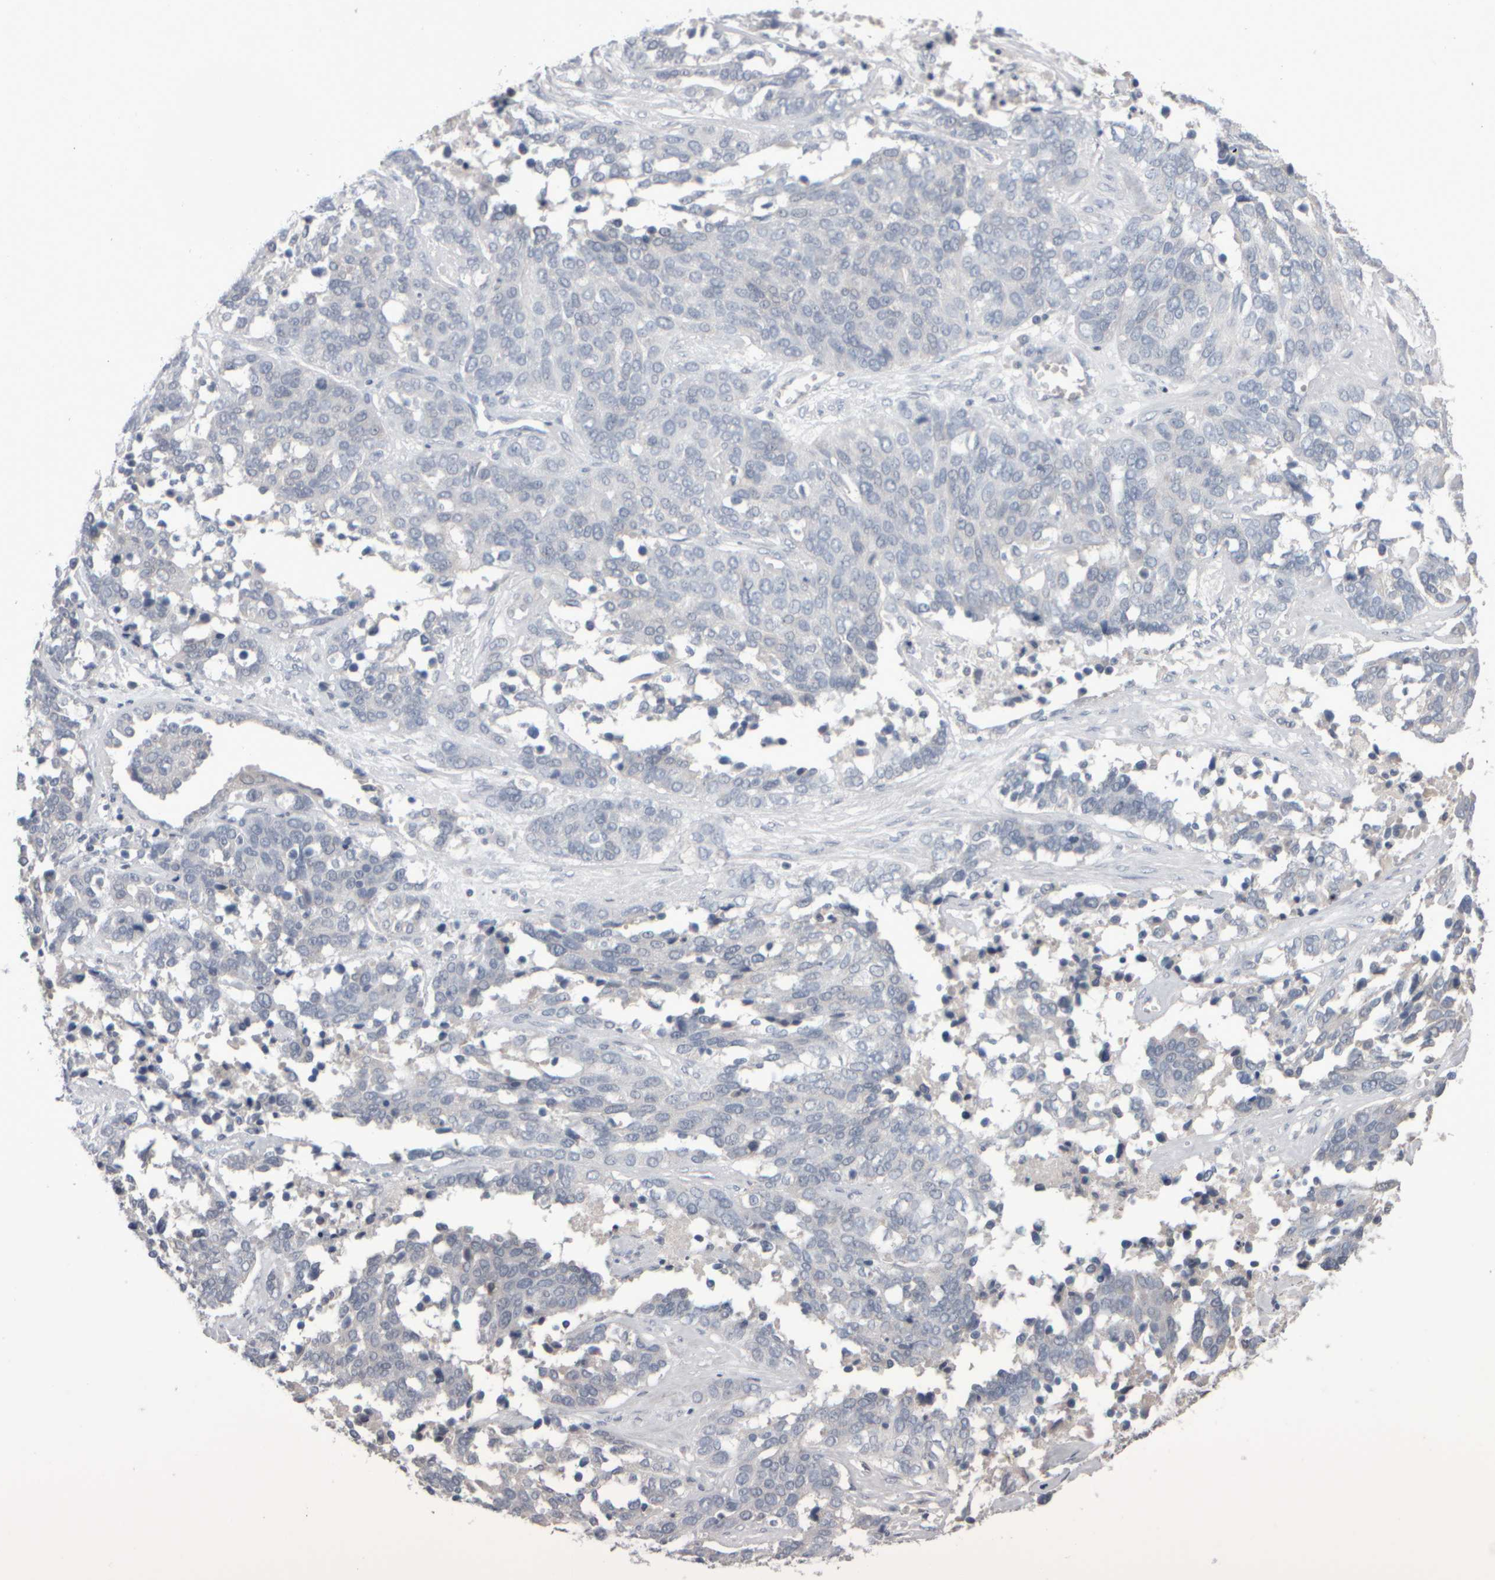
{"staining": {"intensity": "negative", "quantity": "none", "location": "none"}, "tissue": "ovarian cancer", "cell_type": "Tumor cells", "image_type": "cancer", "snomed": [{"axis": "morphology", "description": "Cystadenocarcinoma, serous, NOS"}, {"axis": "topography", "description": "Ovary"}], "caption": "High power microscopy image of an IHC histopathology image of ovarian cancer (serous cystadenocarcinoma), revealing no significant positivity in tumor cells.", "gene": "EPHX2", "patient": {"sex": "female", "age": 44}}